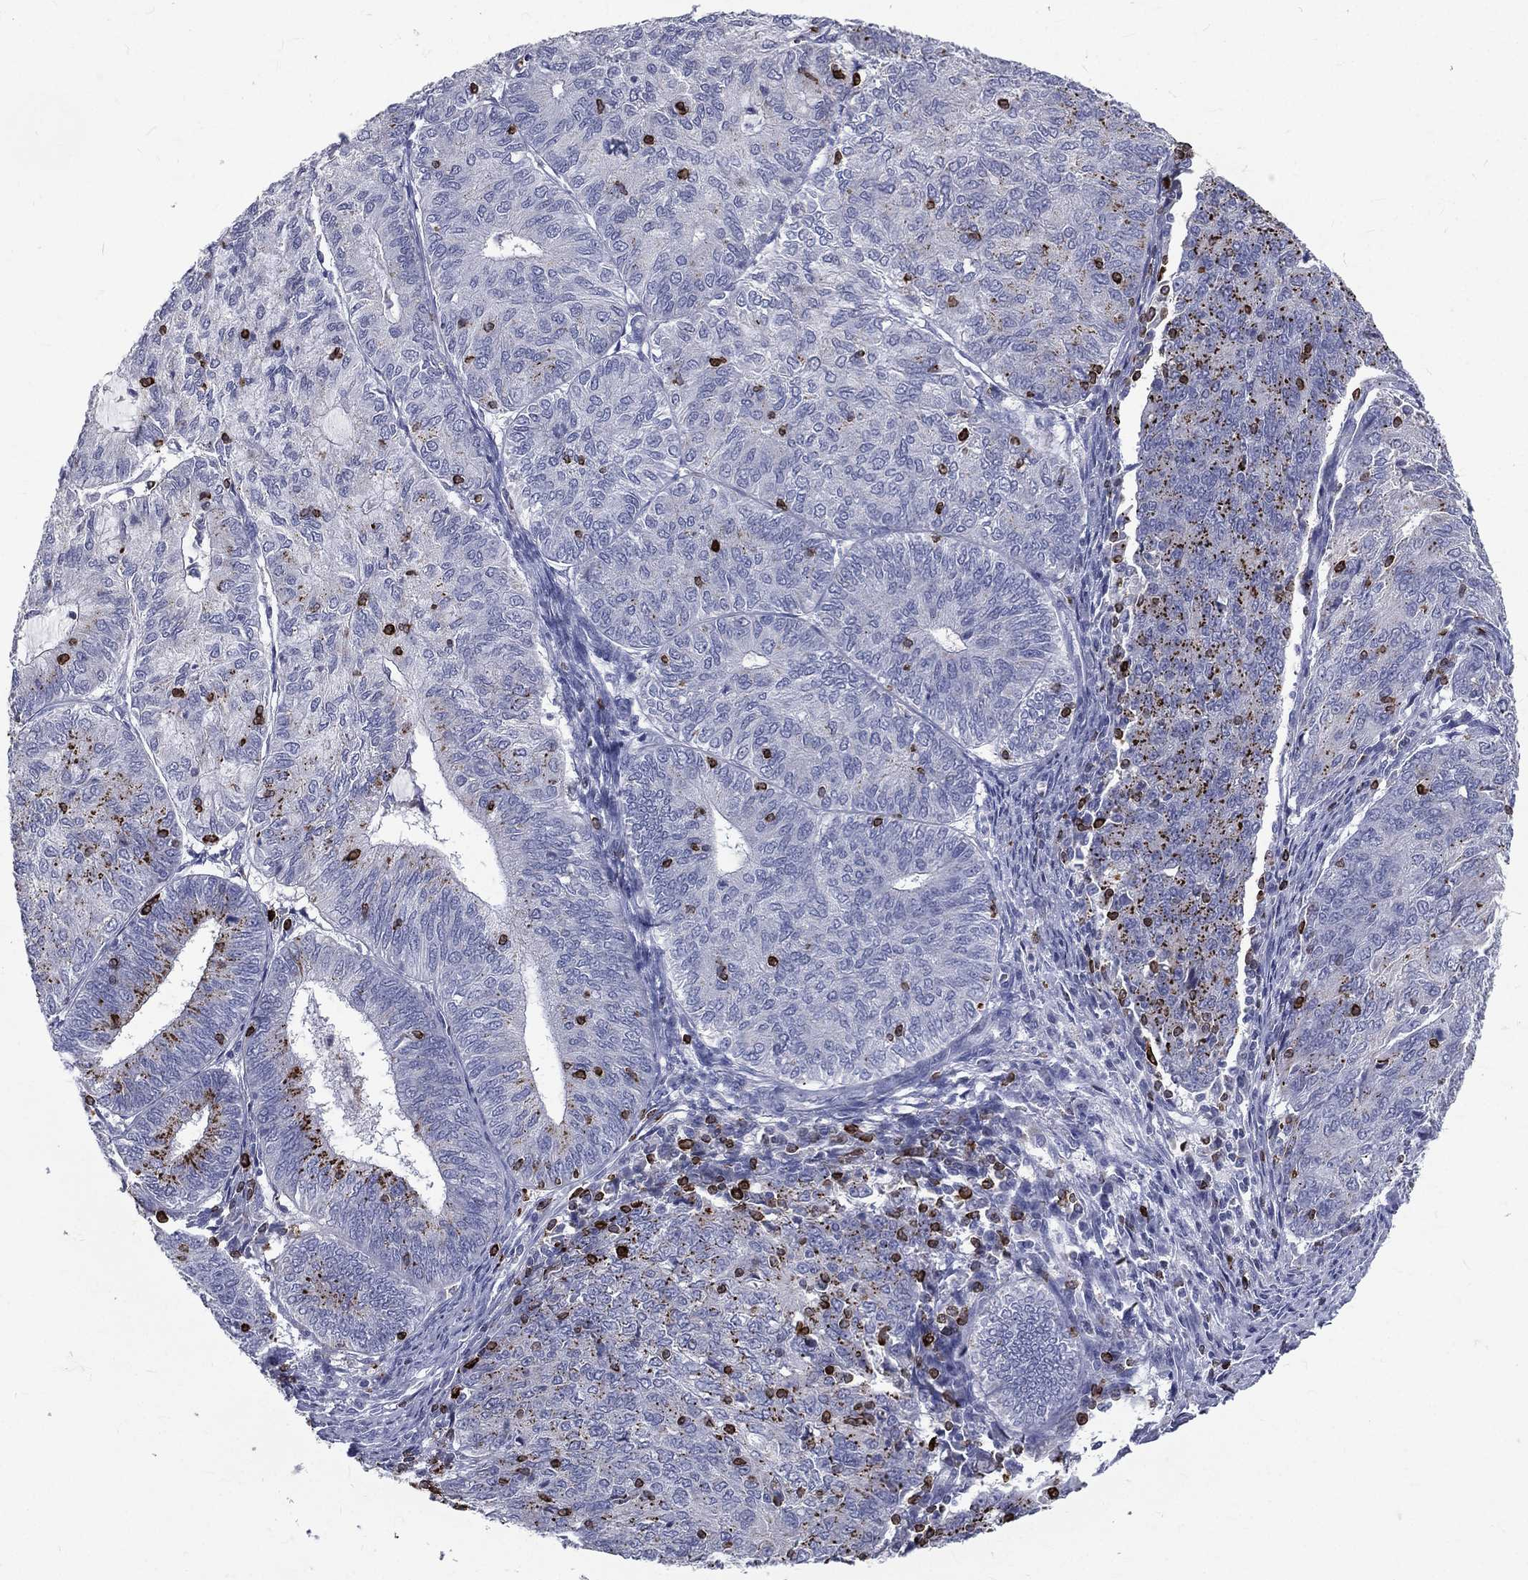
{"staining": {"intensity": "negative", "quantity": "none", "location": "none"}, "tissue": "endometrial cancer", "cell_type": "Tumor cells", "image_type": "cancer", "snomed": [{"axis": "morphology", "description": "Adenocarcinoma, NOS"}, {"axis": "topography", "description": "Endometrium"}], "caption": "A high-resolution photomicrograph shows immunohistochemistry staining of endometrial cancer (adenocarcinoma), which reveals no significant positivity in tumor cells. Nuclei are stained in blue.", "gene": "CTSW", "patient": {"sex": "female", "age": 82}}